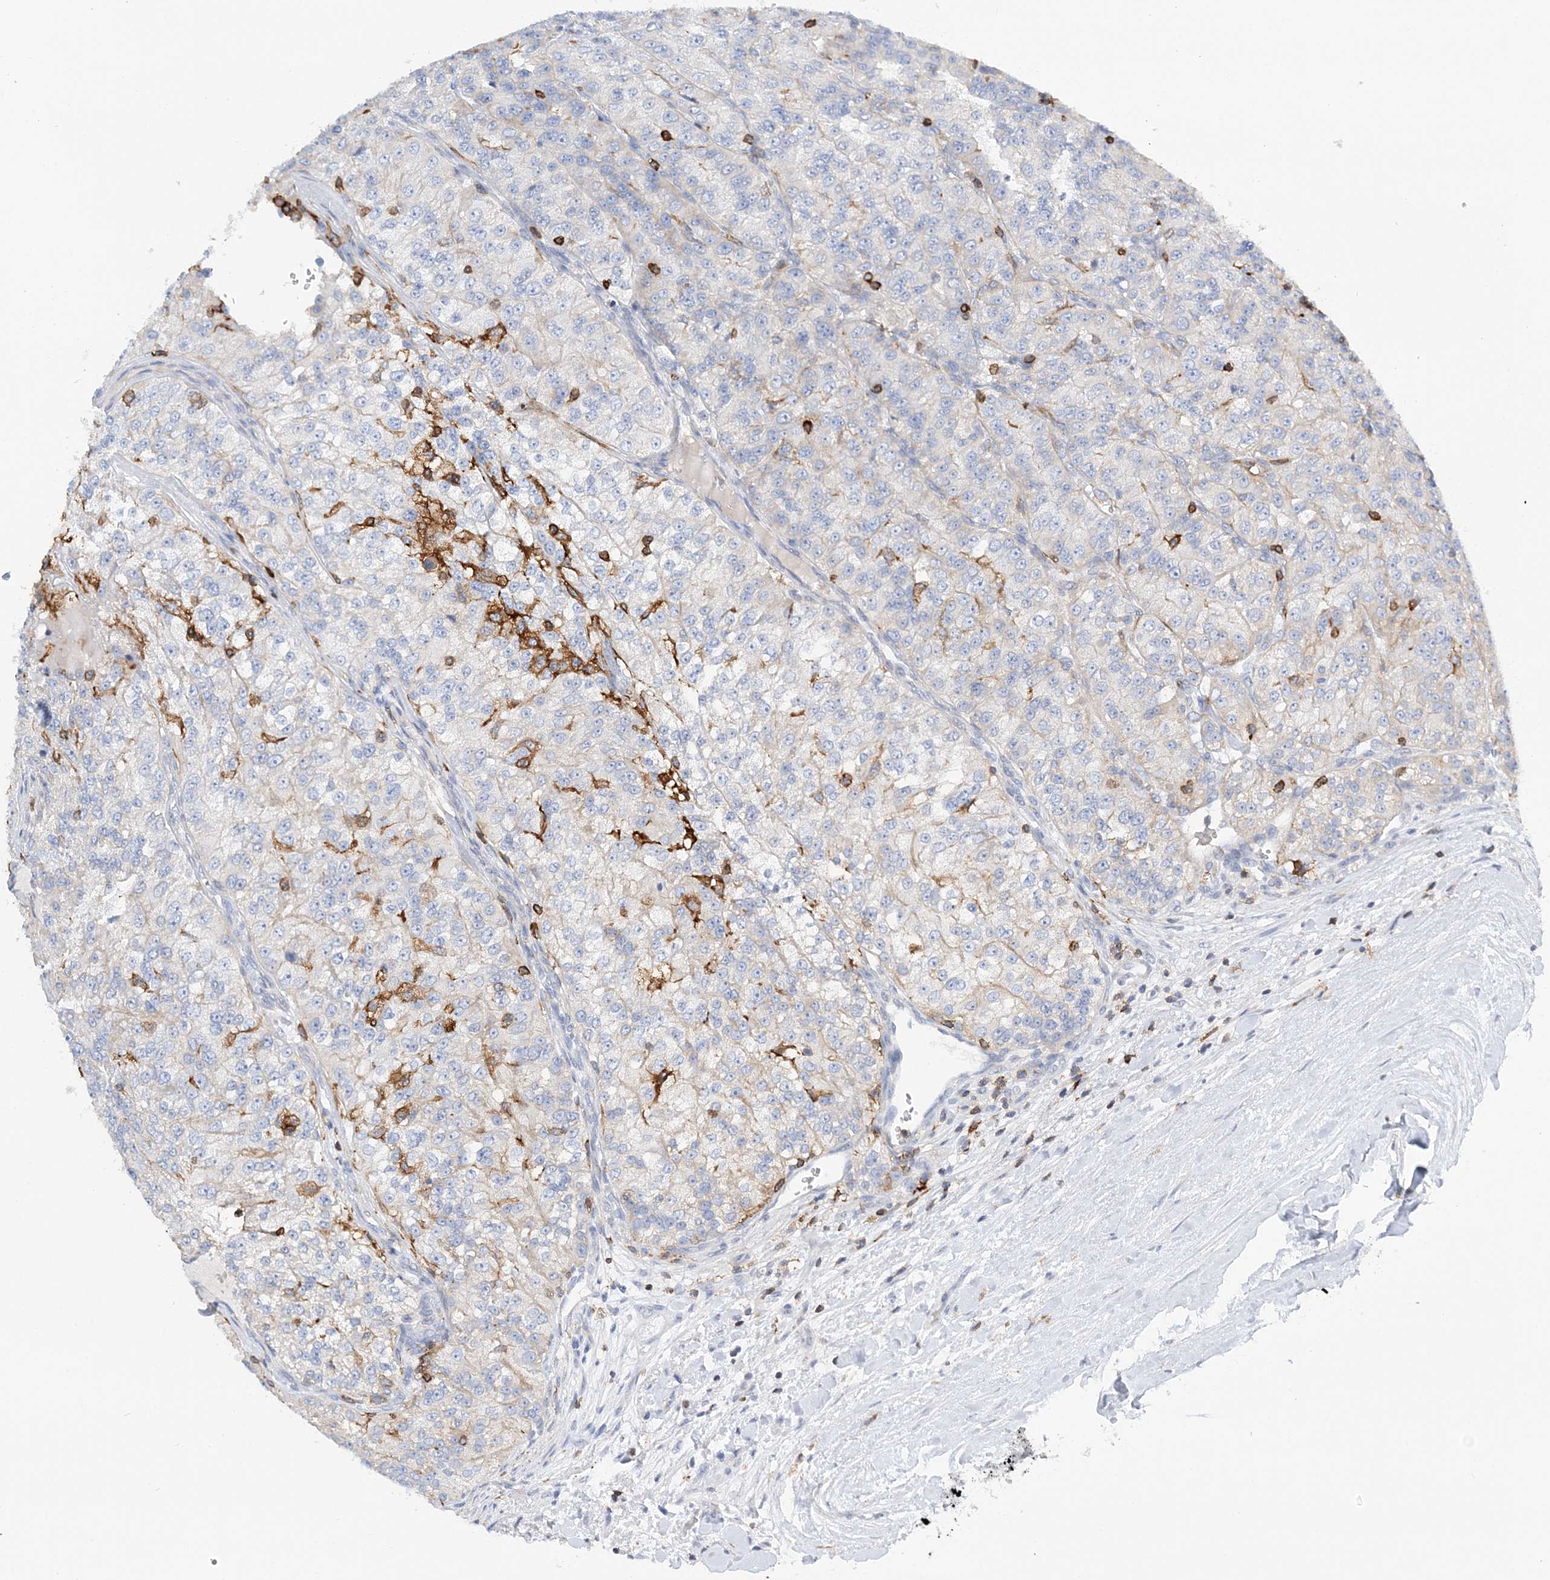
{"staining": {"intensity": "negative", "quantity": "none", "location": "none"}, "tissue": "renal cancer", "cell_type": "Tumor cells", "image_type": "cancer", "snomed": [{"axis": "morphology", "description": "Adenocarcinoma, NOS"}, {"axis": "topography", "description": "Kidney"}], "caption": "This is an immunohistochemistry (IHC) image of renal cancer (adenocarcinoma). There is no positivity in tumor cells.", "gene": "PRMT9", "patient": {"sex": "female", "age": 63}}